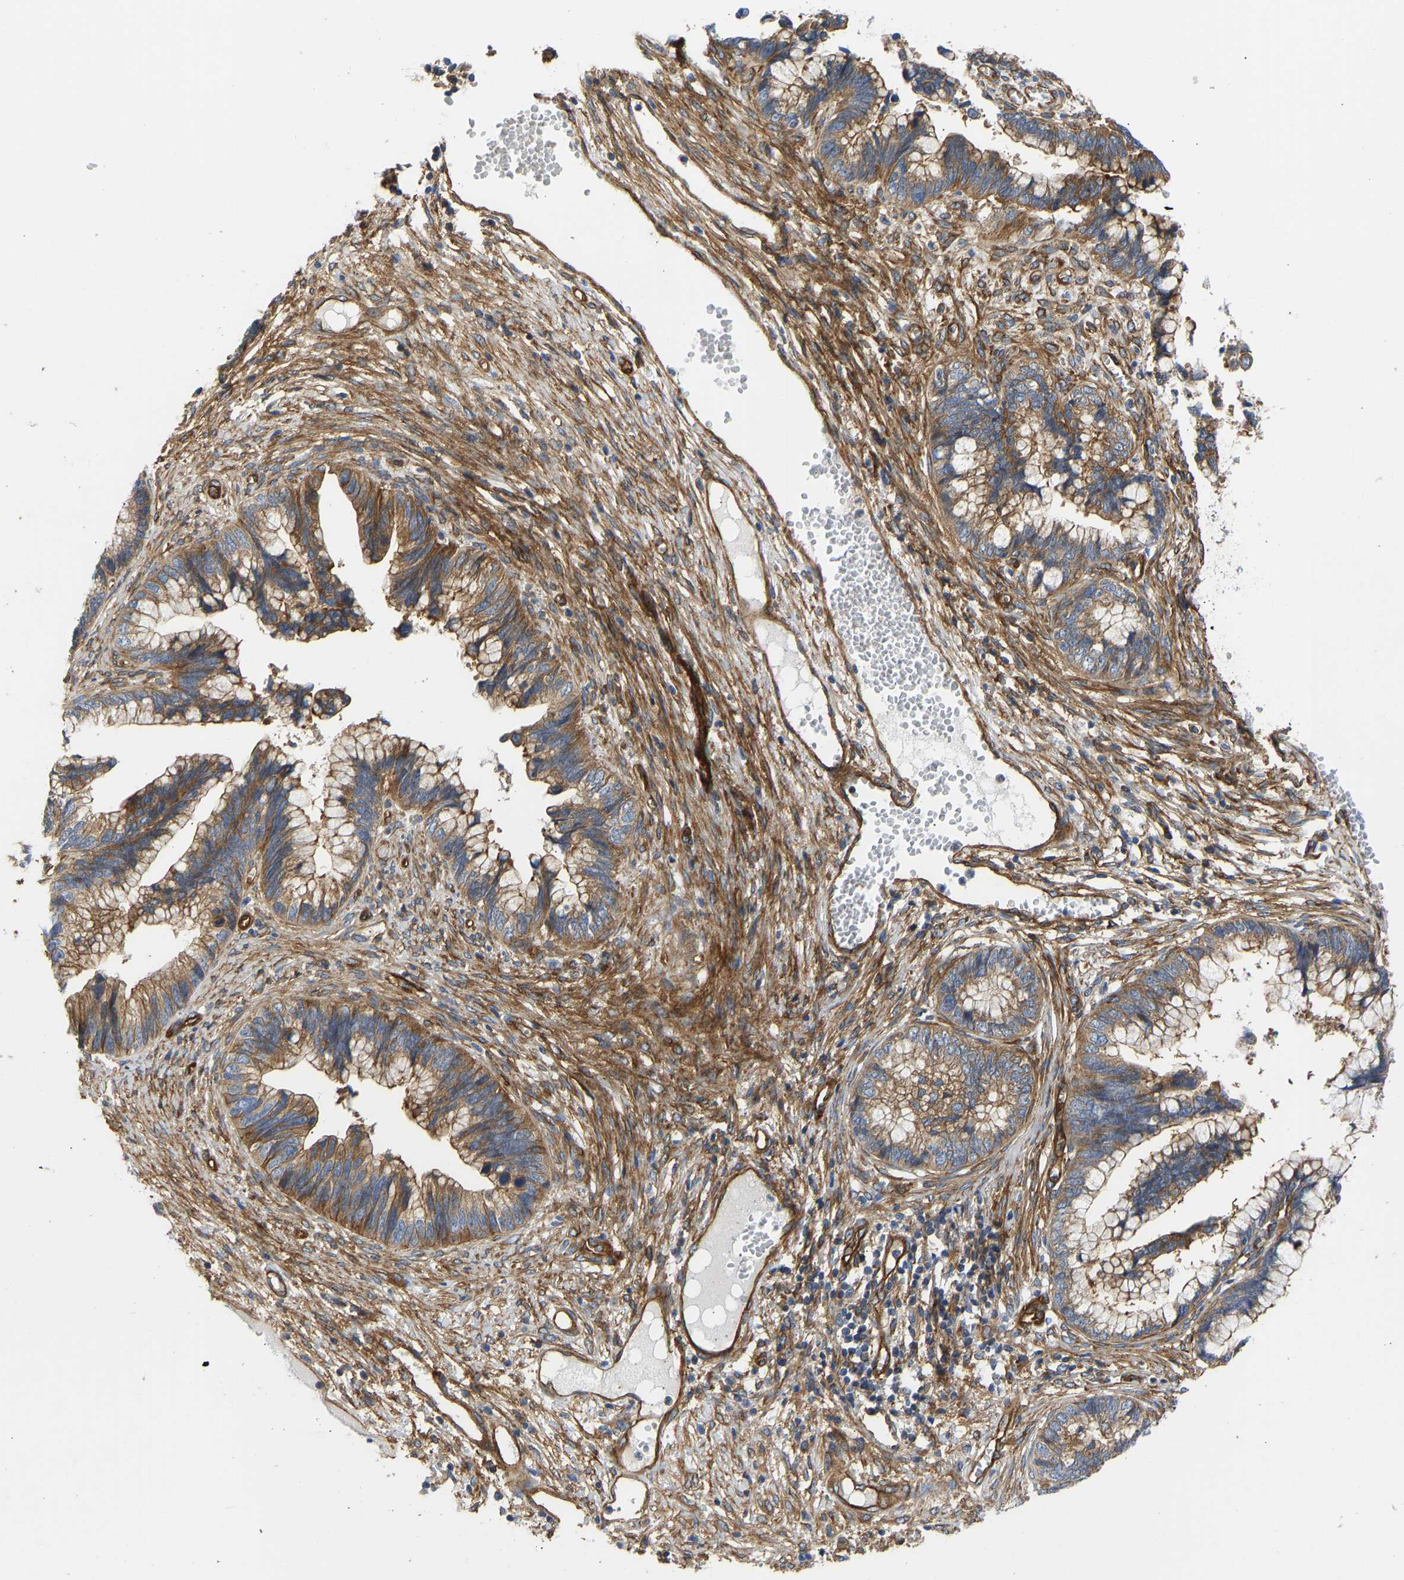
{"staining": {"intensity": "moderate", "quantity": ">75%", "location": "cytoplasmic/membranous"}, "tissue": "cervical cancer", "cell_type": "Tumor cells", "image_type": "cancer", "snomed": [{"axis": "morphology", "description": "Adenocarcinoma, NOS"}, {"axis": "topography", "description": "Cervix"}], "caption": "An image of human cervical cancer (adenocarcinoma) stained for a protein displays moderate cytoplasmic/membranous brown staining in tumor cells.", "gene": "MYO1C", "patient": {"sex": "female", "age": 44}}